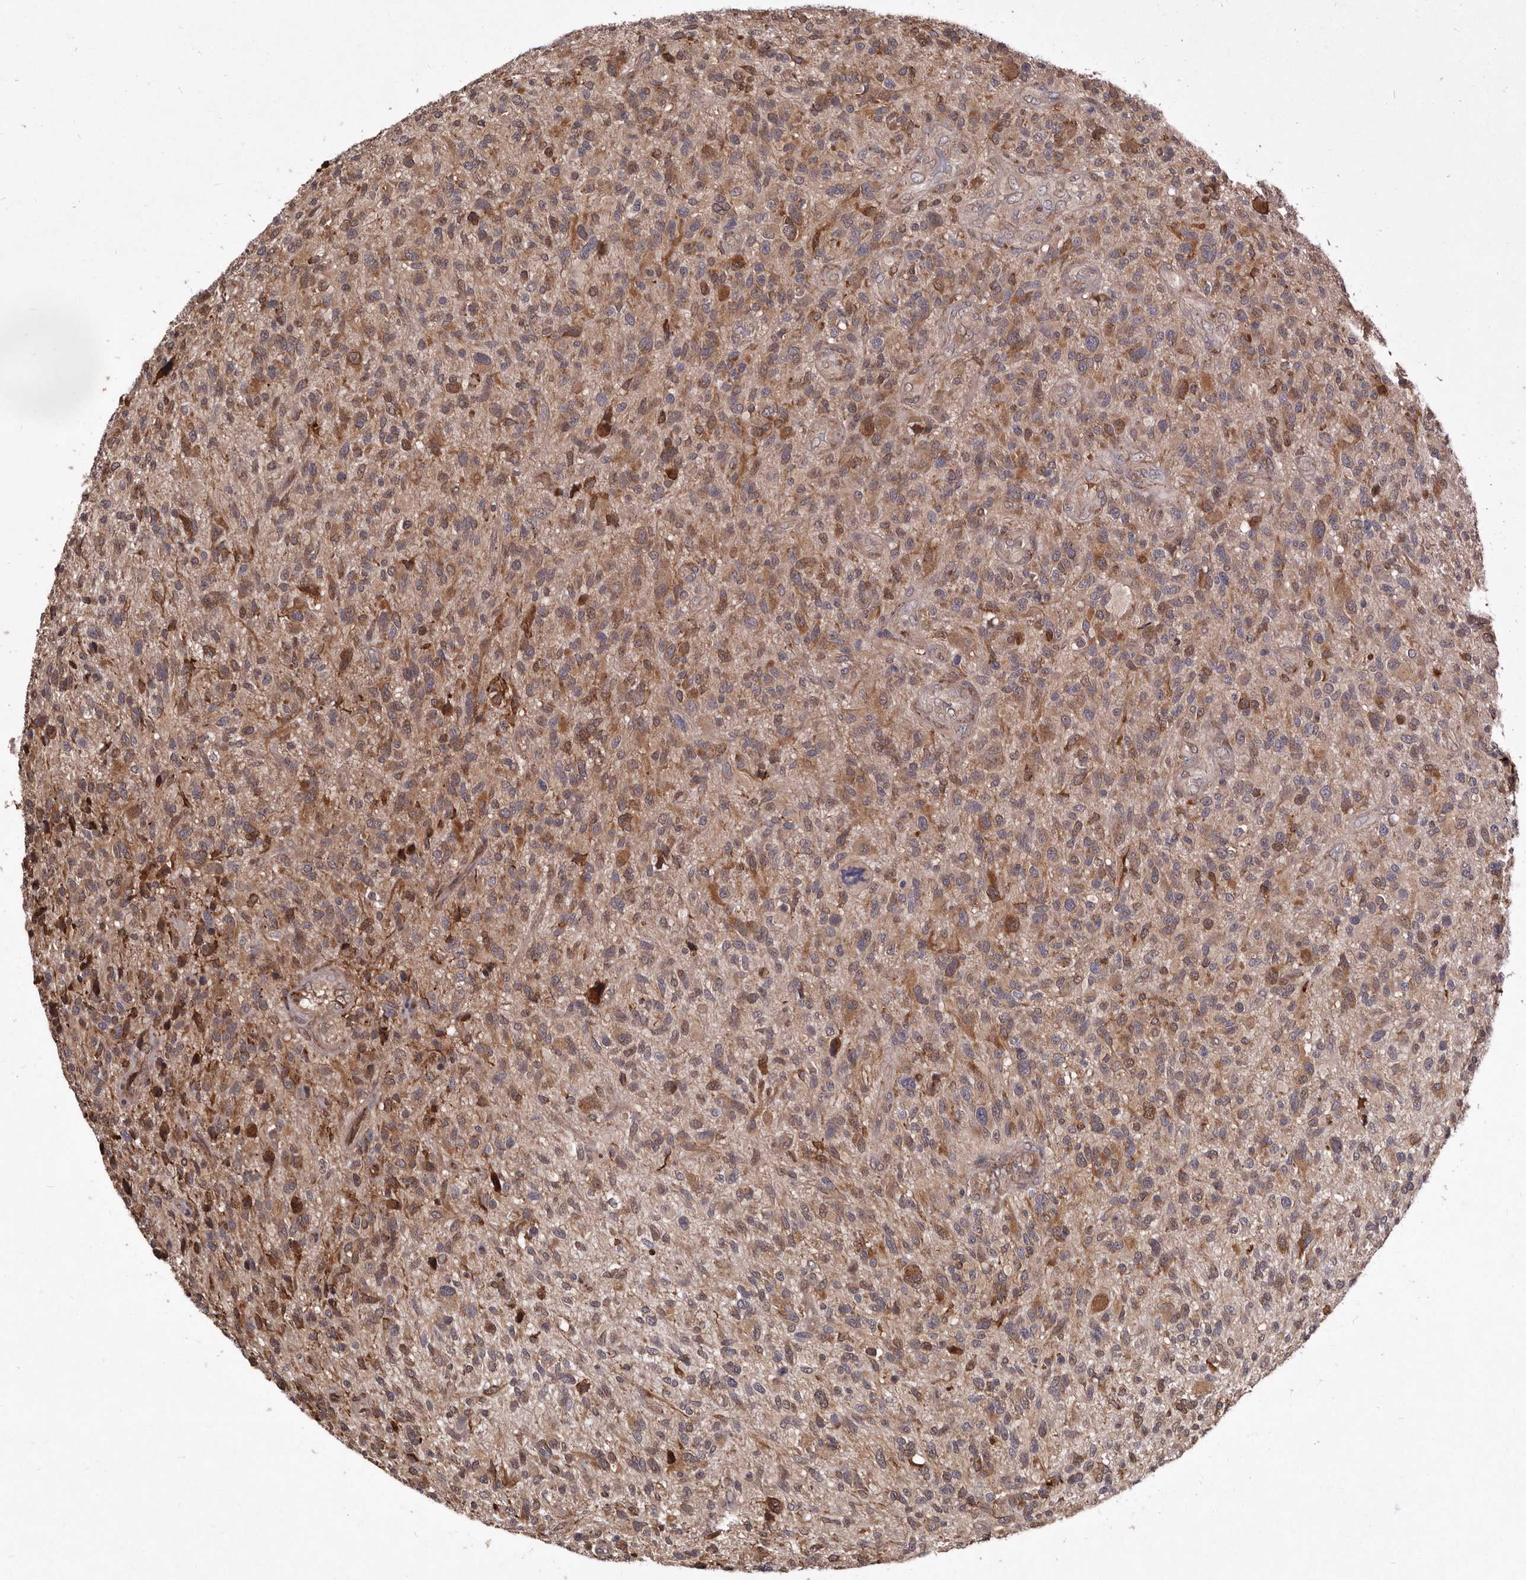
{"staining": {"intensity": "moderate", "quantity": "25%-75%", "location": "cytoplasmic/membranous"}, "tissue": "glioma", "cell_type": "Tumor cells", "image_type": "cancer", "snomed": [{"axis": "morphology", "description": "Glioma, malignant, High grade"}, {"axis": "topography", "description": "Brain"}], "caption": "The image shows a brown stain indicating the presence of a protein in the cytoplasmic/membranous of tumor cells in glioma.", "gene": "RRM2B", "patient": {"sex": "male", "age": 47}}